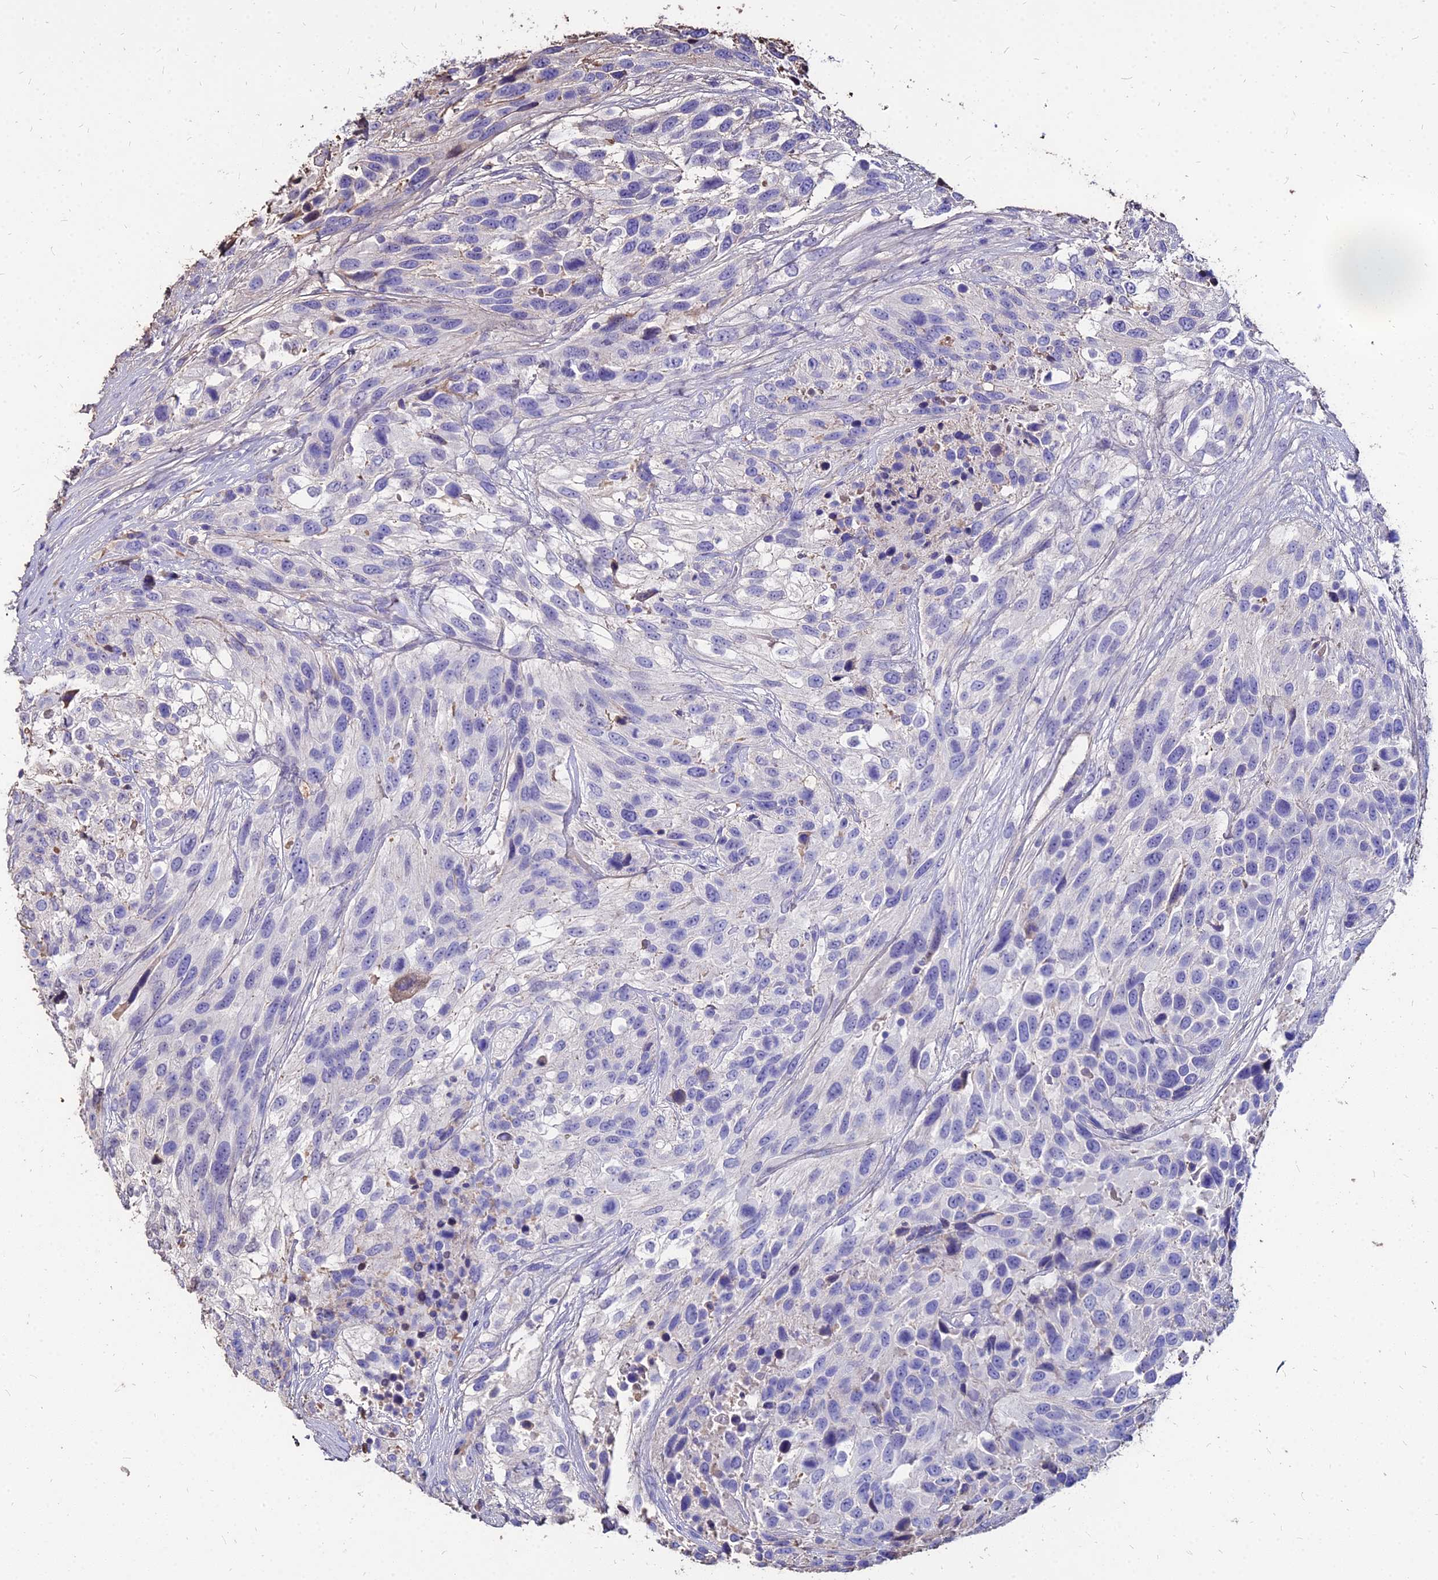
{"staining": {"intensity": "negative", "quantity": "none", "location": "none"}, "tissue": "urothelial cancer", "cell_type": "Tumor cells", "image_type": "cancer", "snomed": [{"axis": "morphology", "description": "Urothelial carcinoma, High grade"}, {"axis": "topography", "description": "Urinary bladder"}], "caption": "This is an immunohistochemistry histopathology image of human urothelial cancer. There is no expression in tumor cells.", "gene": "NME5", "patient": {"sex": "female", "age": 70}}